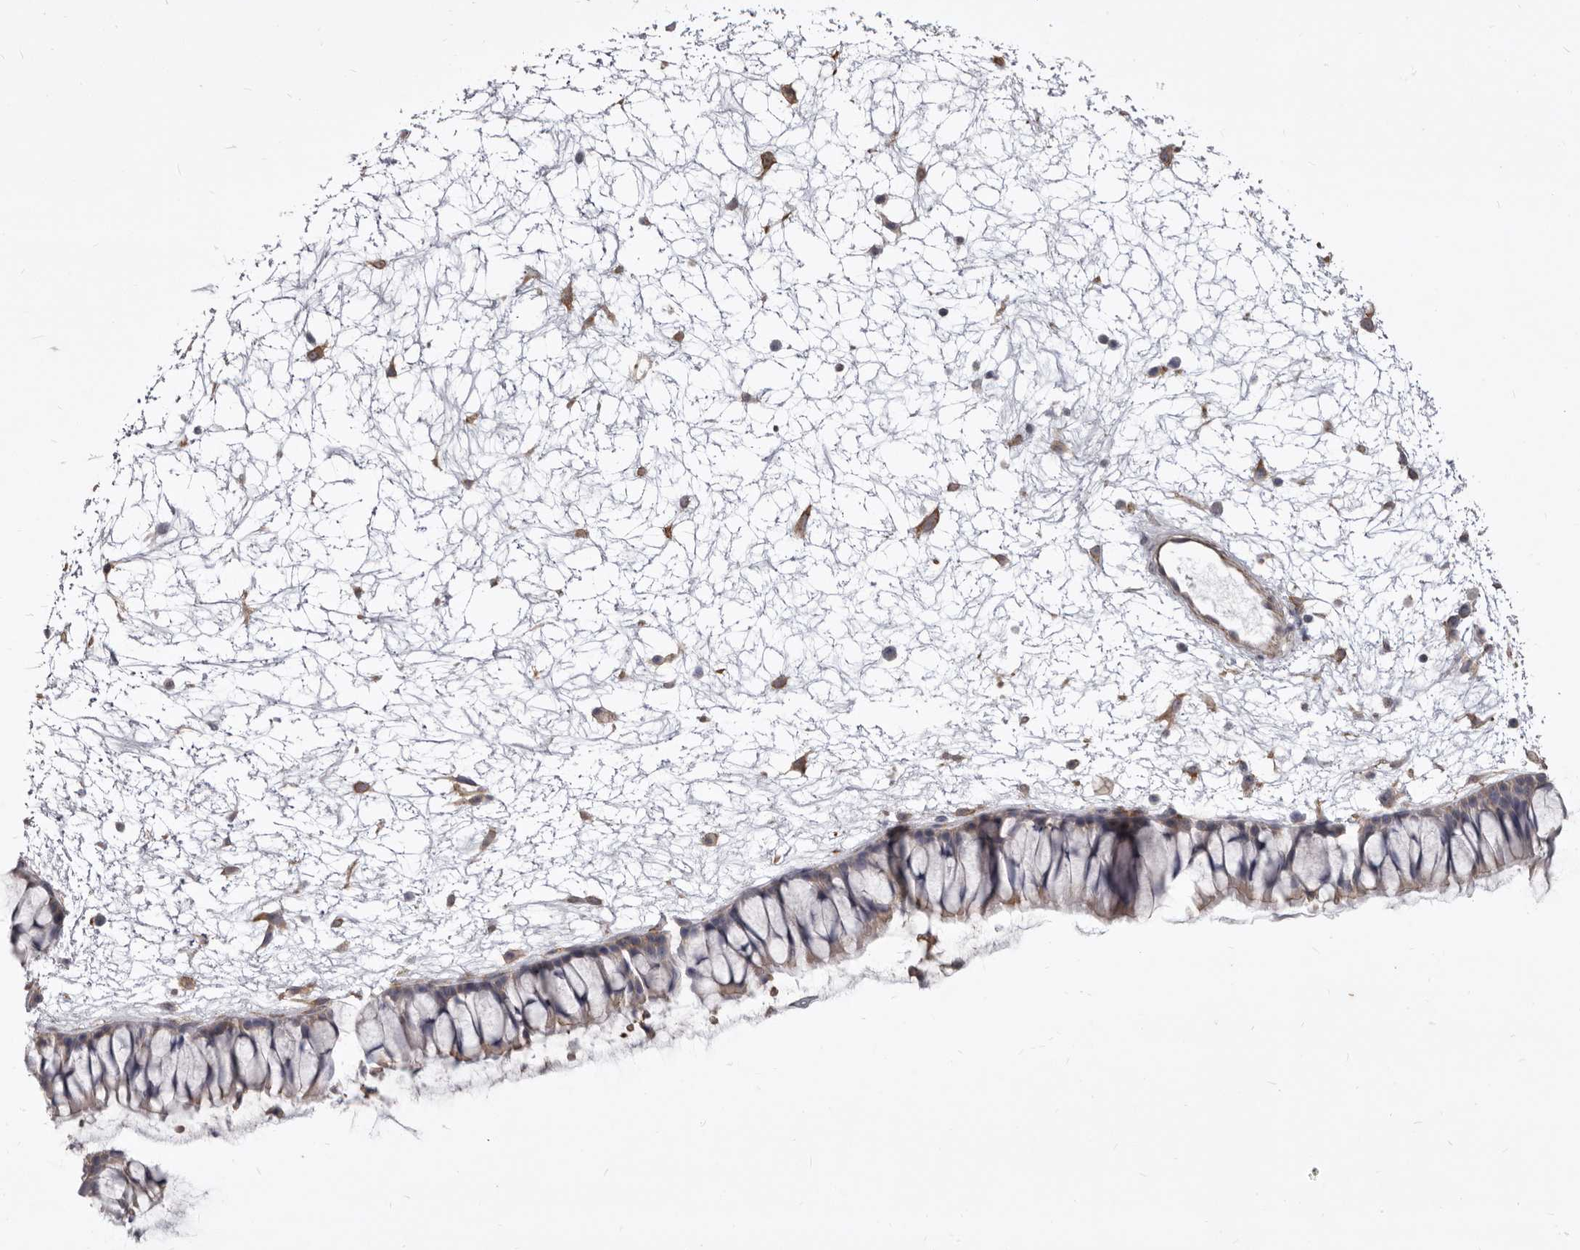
{"staining": {"intensity": "weak", "quantity": "<25%", "location": "cytoplasmic/membranous"}, "tissue": "nasopharynx", "cell_type": "Respiratory epithelial cells", "image_type": "normal", "snomed": [{"axis": "morphology", "description": "Normal tissue, NOS"}, {"axis": "topography", "description": "Nasopharynx"}], "caption": "Nasopharynx was stained to show a protein in brown. There is no significant positivity in respiratory epithelial cells. (DAB immunohistochemistry, high magnification).", "gene": "P2RX6", "patient": {"sex": "male", "age": 64}}